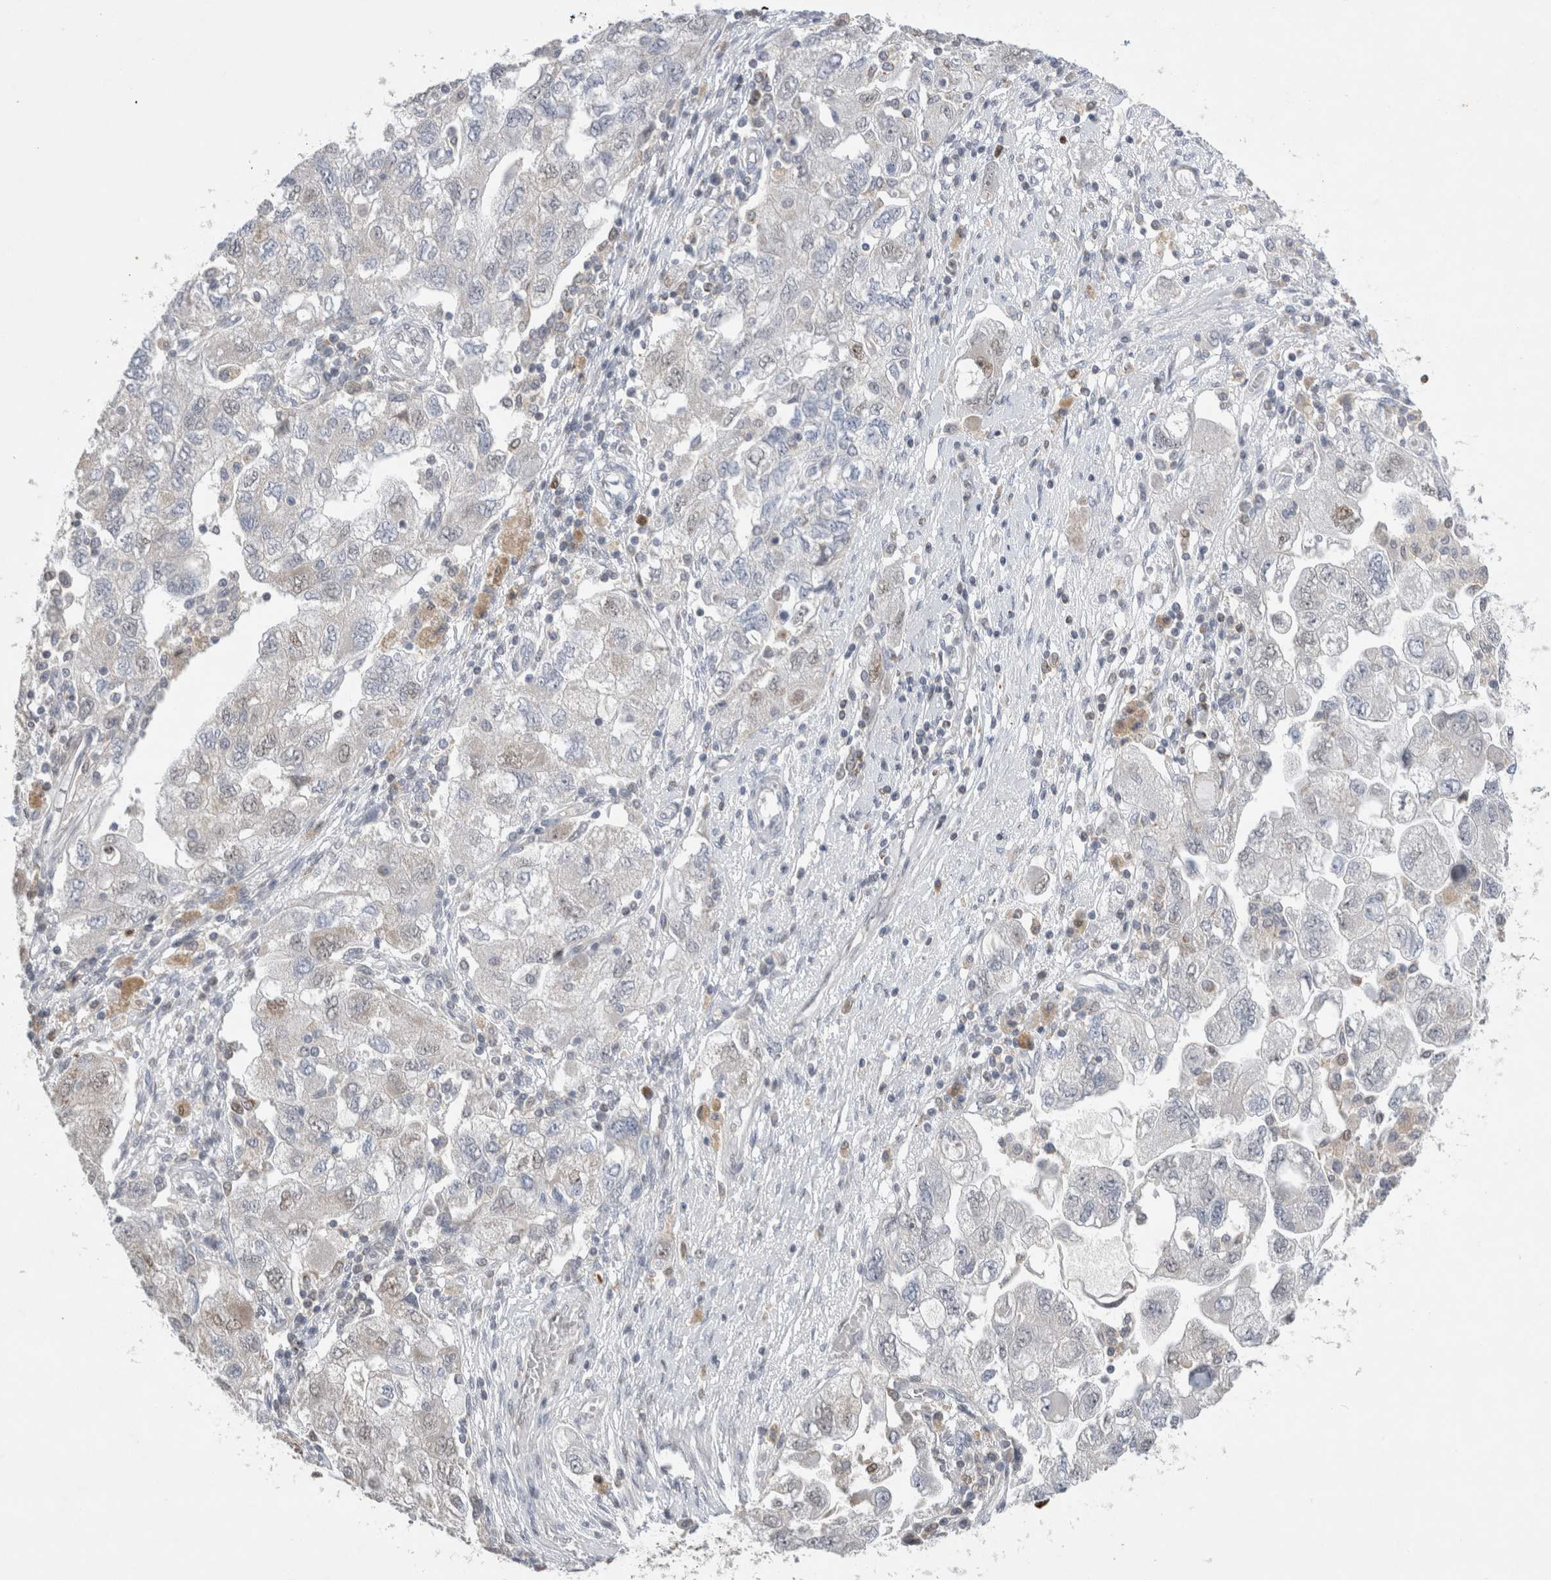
{"staining": {"intensity": "negative", "quantity": "none", "location": "none"}, "tissue": "ovarian cancer", "cell_type": "Tumor cells", "image_type": "cancer", "snomed": [{"axis": "morphology", "description": "Carcinoma, NOS"}, {"axis": "morphology", "description": "Cystadenocarcinoma, serous, NOS"}, {"axis": "topography", "description": "Ovary"}], "caption": "A micrograph of ovarian cancer stained for a protein reveals no brown staining in tumor cells.", "gene": "AGMAT", "patient": {"sex": "female", "age": 69}}